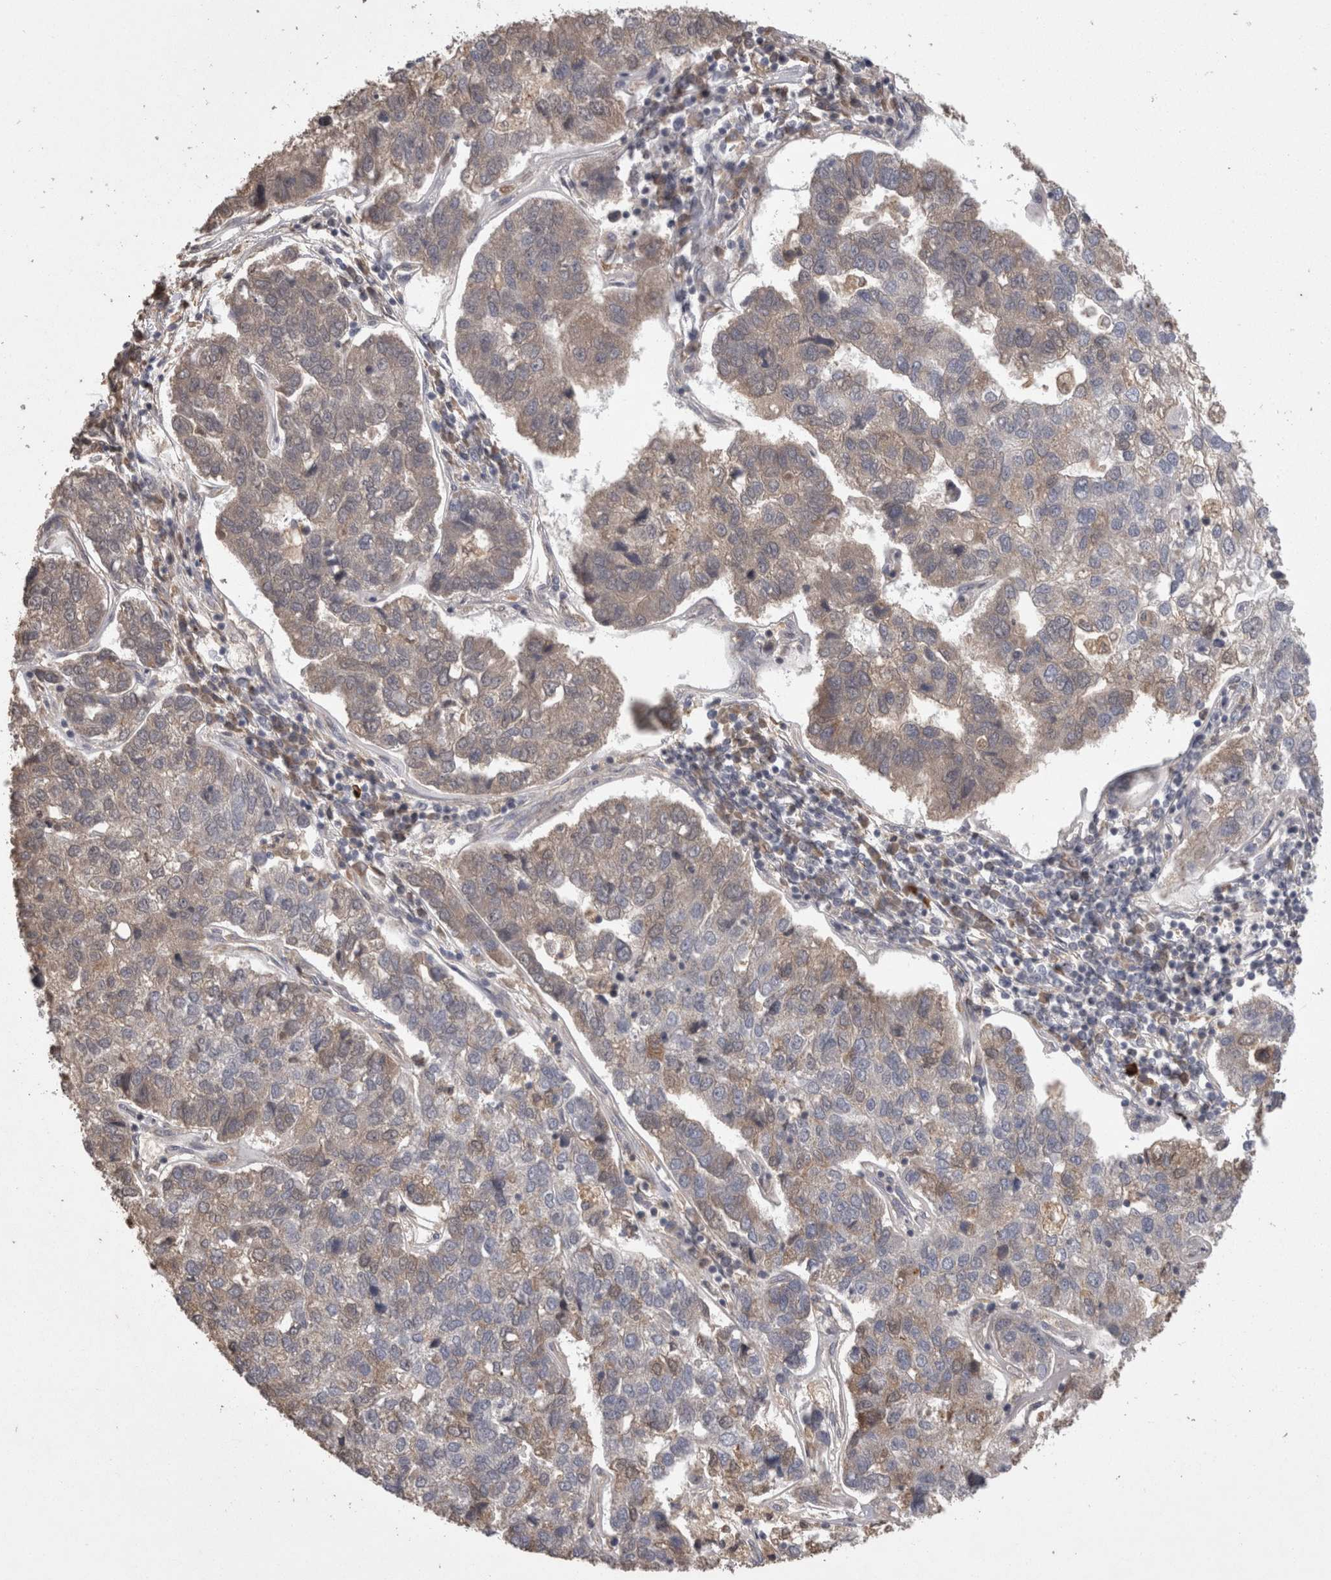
{"staining": {"intensity": "weak", "quantity": "<25%", "location": "cytoplasmic/membranous"}, "tissue": "pancreatic cancer", "cell_type": "Tumor cells", "image_type": "cancer", "snomed": [{"axis": "morphology", "description": "Adenocarcinoma, NOS"}, {"axis": "topography", "description": "Pancreas"}], "caption": "Tumor cells are negative for brown protein staining in pancreatic adenocarcinoma.", "gene": "PCM1", "patient": {"sex": "female", "age": 61}}